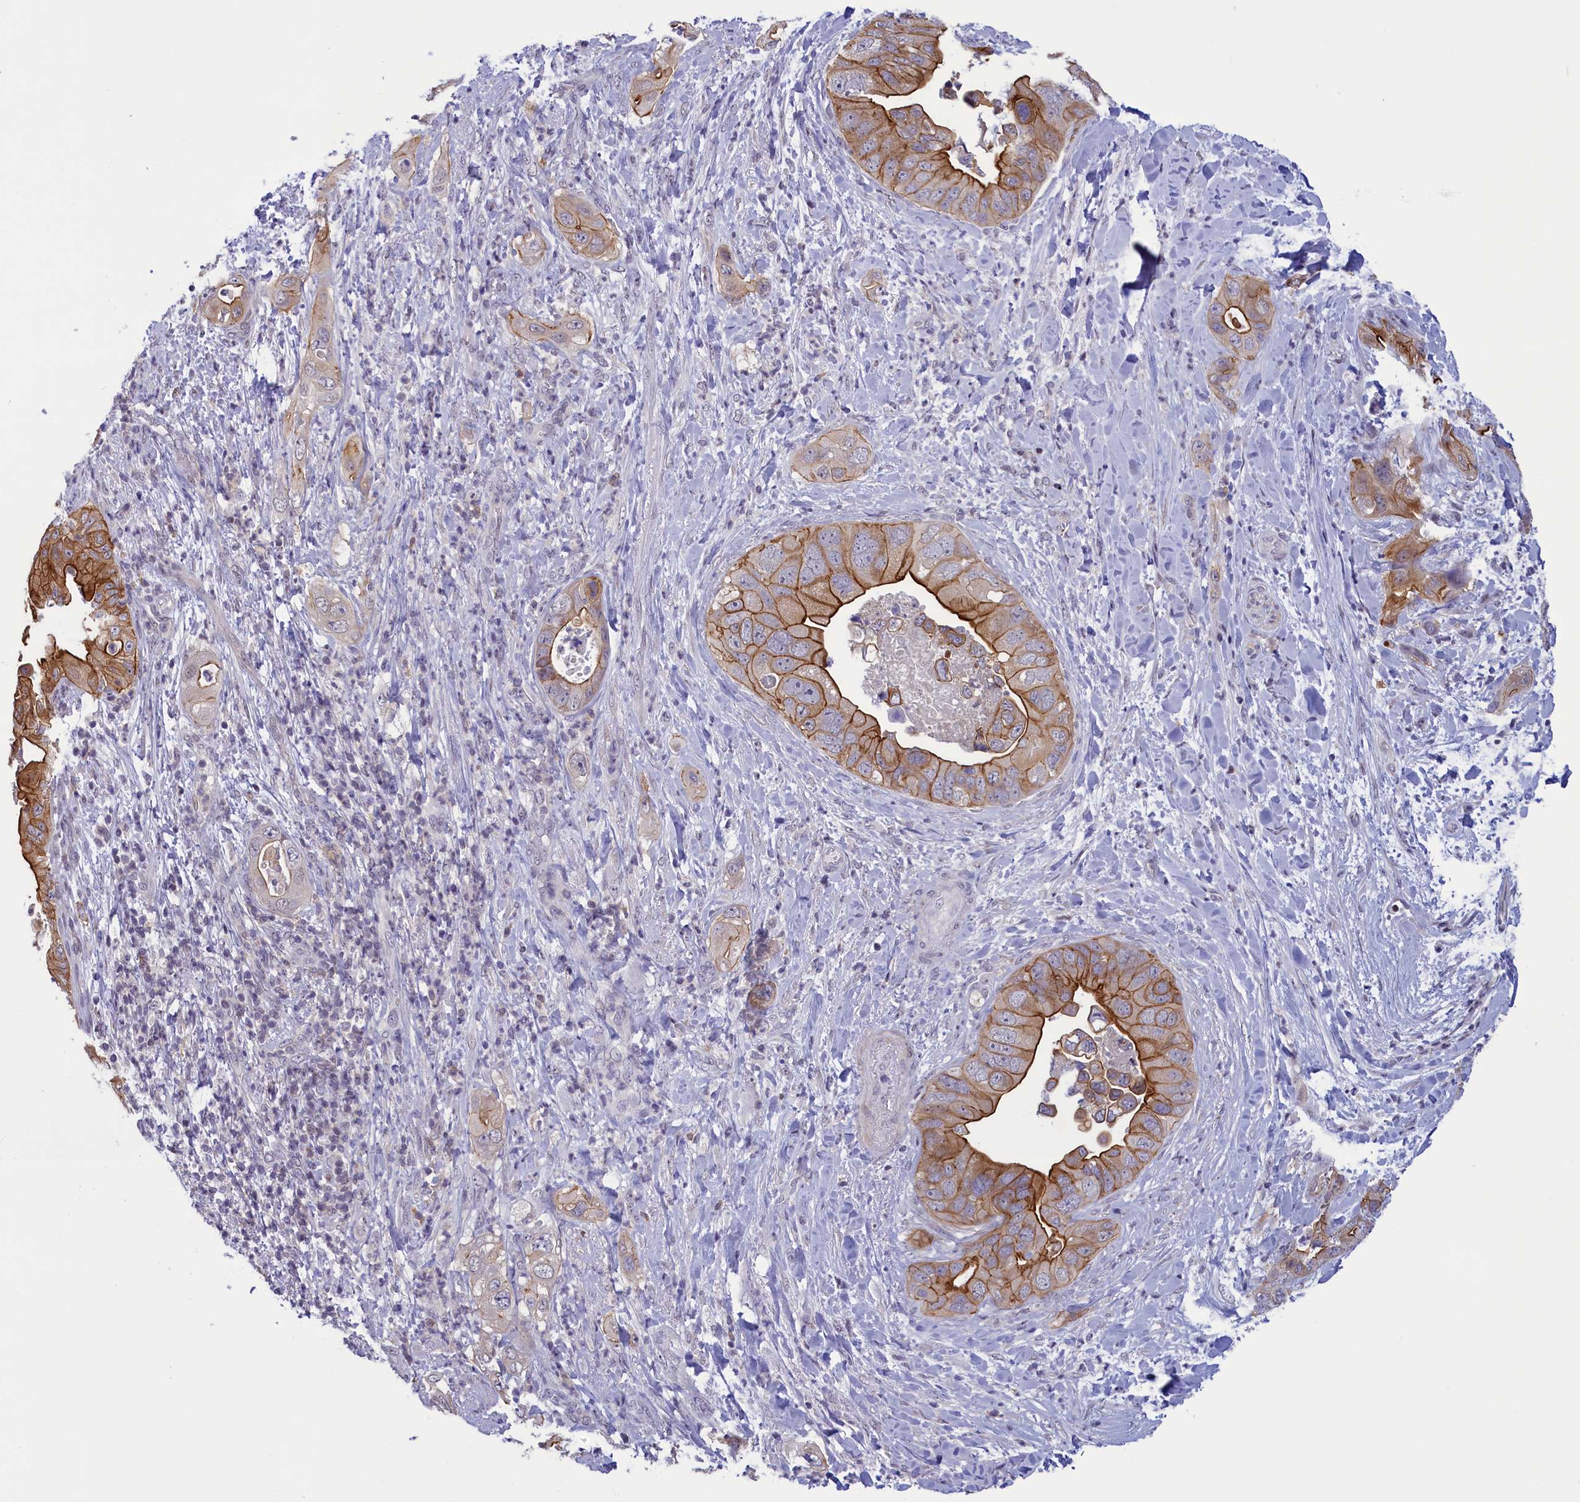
{"staining": {"intensity": "strong", "quantity": ">75%", "location": "cytoplasmic/membranous"}, "tissue": "pancreatic cancer", "cell_type": "Tumor cells", "image_type": "cancer", "snomed": [{"axis": "morphology", "description": "Adenocarcinoma, NOS"}, {"axis": "topography", "description": "Pancreas"}], "caption": "This is an image of IHC staining of pancreatic cancer (adenocarcinoma), which shows strong expression in the cytoplasmic/membranous of tumor cells.", "gene": "CORO2A", "patient": {"sex": "female", "age": 78}}